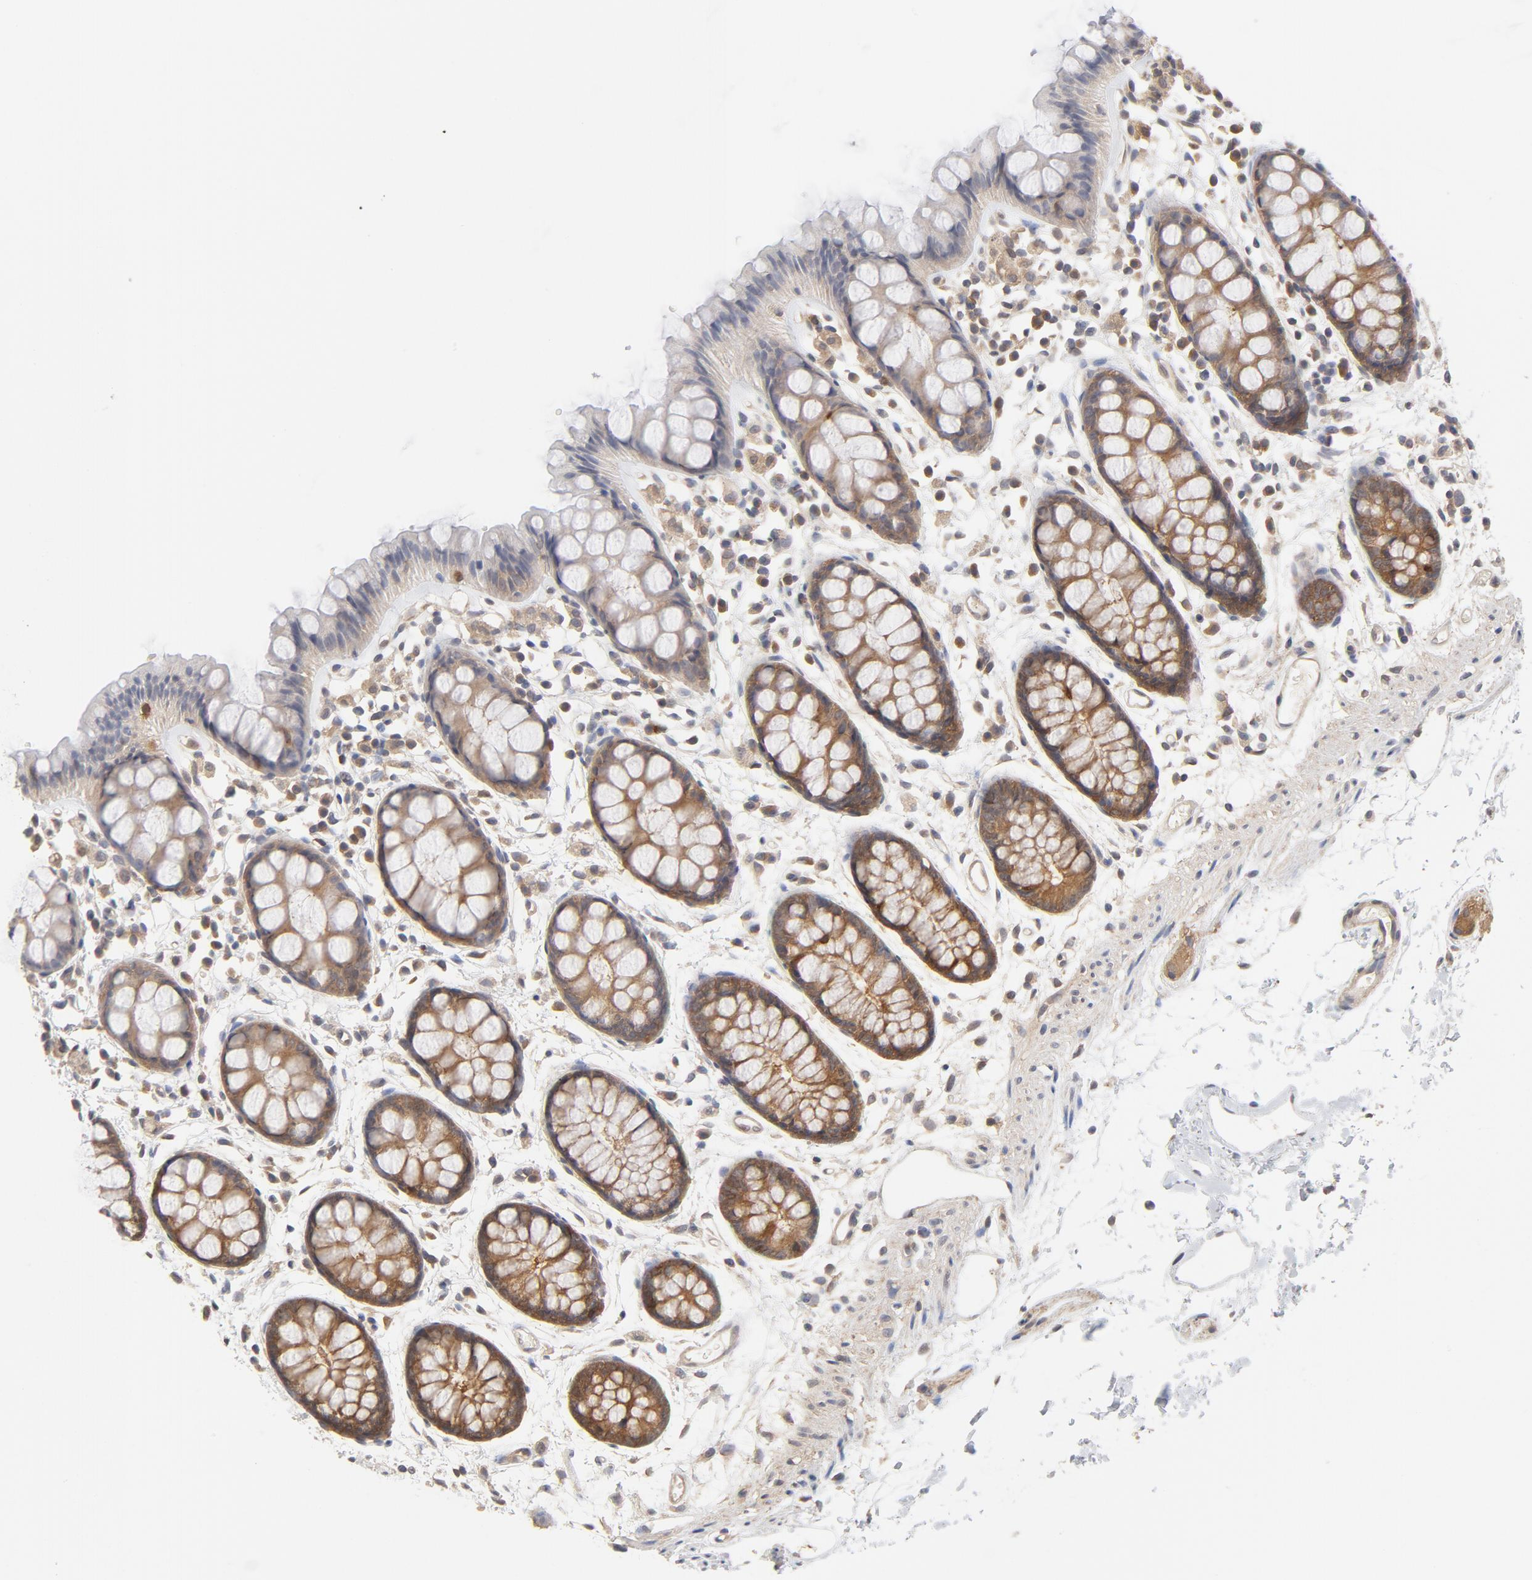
{"staining": {"intensity": "moderate", "quantity": "25%-75%", "location": "cytoplasmic/membranous"}, "tissue": "rectum", "cell_type": "Glandular cells", "image_type": "normal", "snomed": [{"axis": "morphology", "description": "Normal tissue, NOS"}, {"axis": "topography", "description": "Rectum"}], "caption": "Immunohistochemical staining of unremarkable human rectum displays moderate cytoplasmic/membranous protein staining in approximately 25%-75% of glandular cells.", "gene": "ASMTL", "patient": {"sex": "female", "age": 66}}